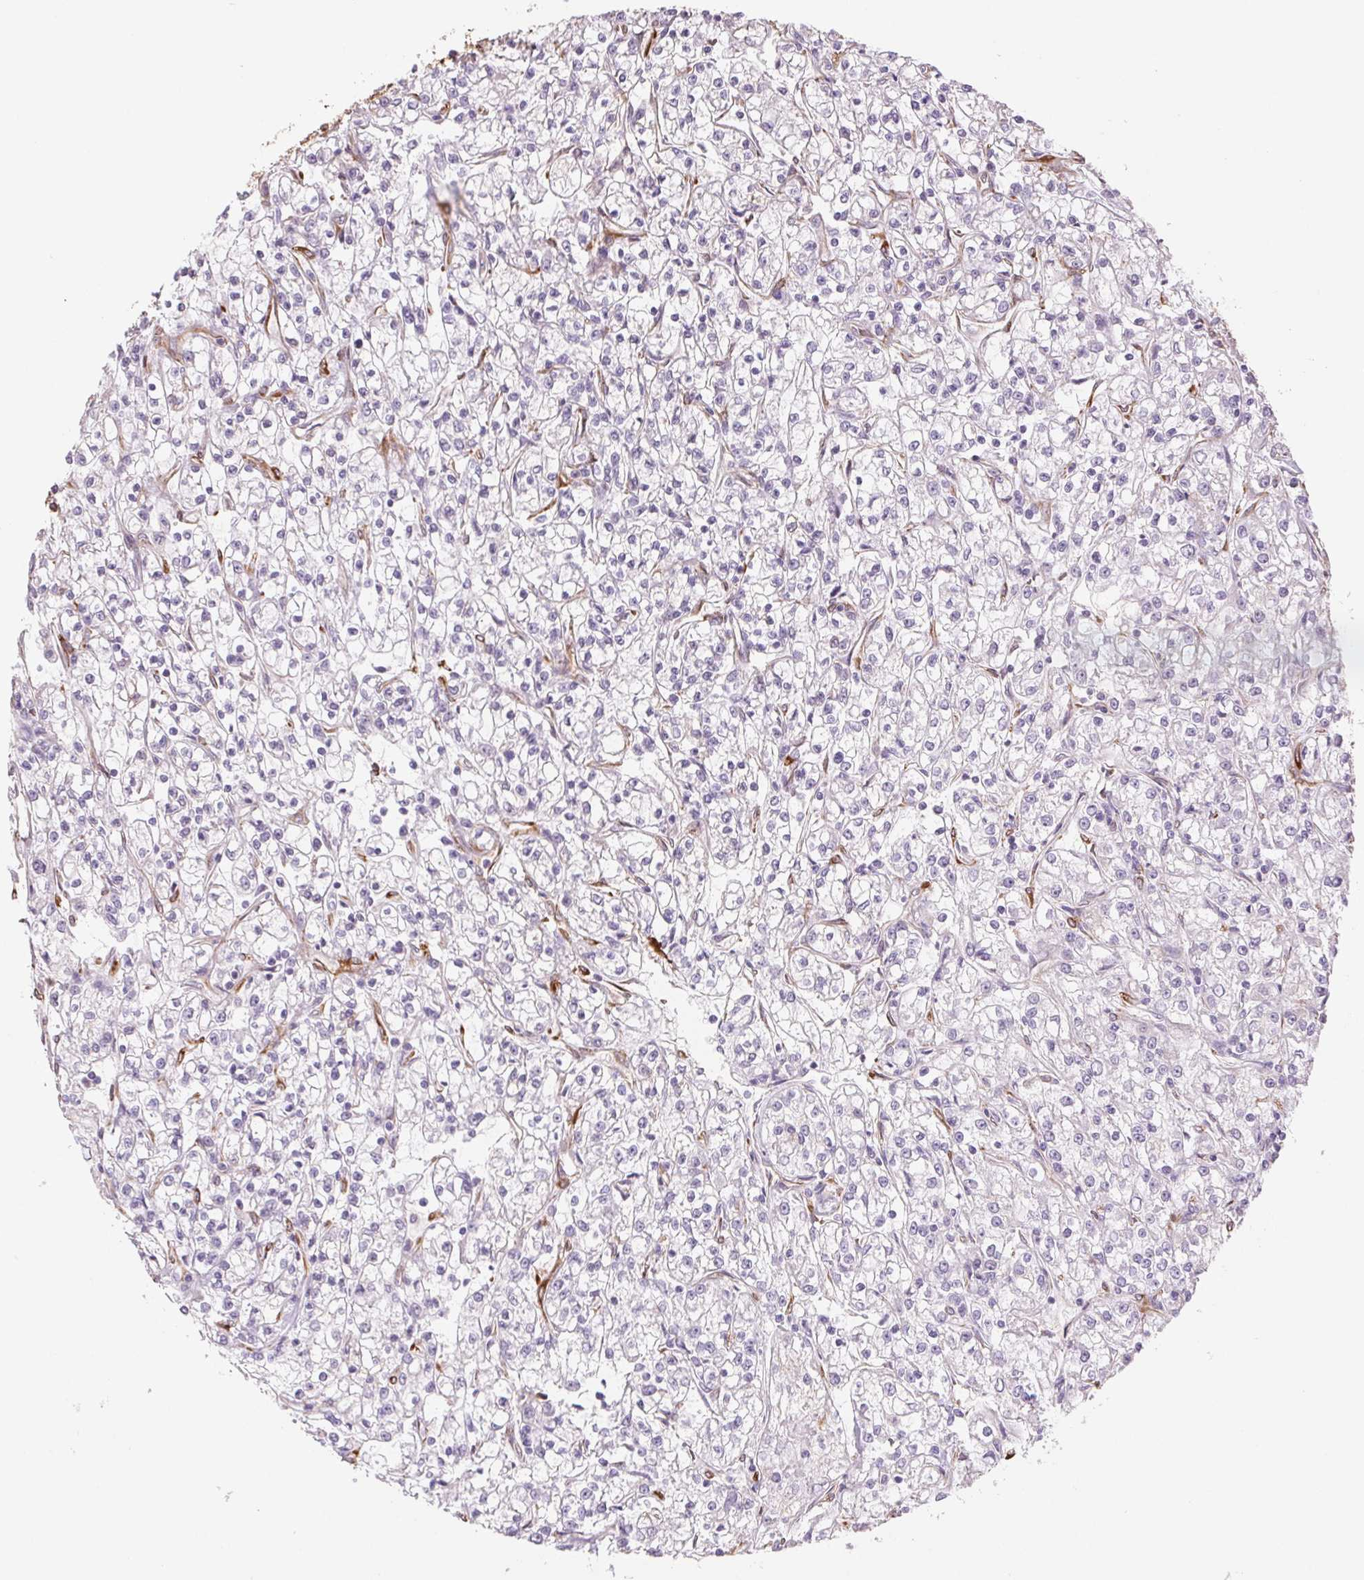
{"staining": {"intensity": "negative", "quantity": "none", "location": "none"}, "tissue": "renal cancer", "cell_type": "Tumor cells", "image_type": "cancer", "snomed": [{"axis": "morphology", "description": "Adenocarcinoma, NOS"}, {"axis": "topography", "description": "Kidney"}], "caption": "This is an immunohistochemistry (IHC) histopathology image of adenocarcinoma (renal). There is no staining in tumor cells.", "gene": "FKBP10", "patient": {"sex": "female", "age": 59}}